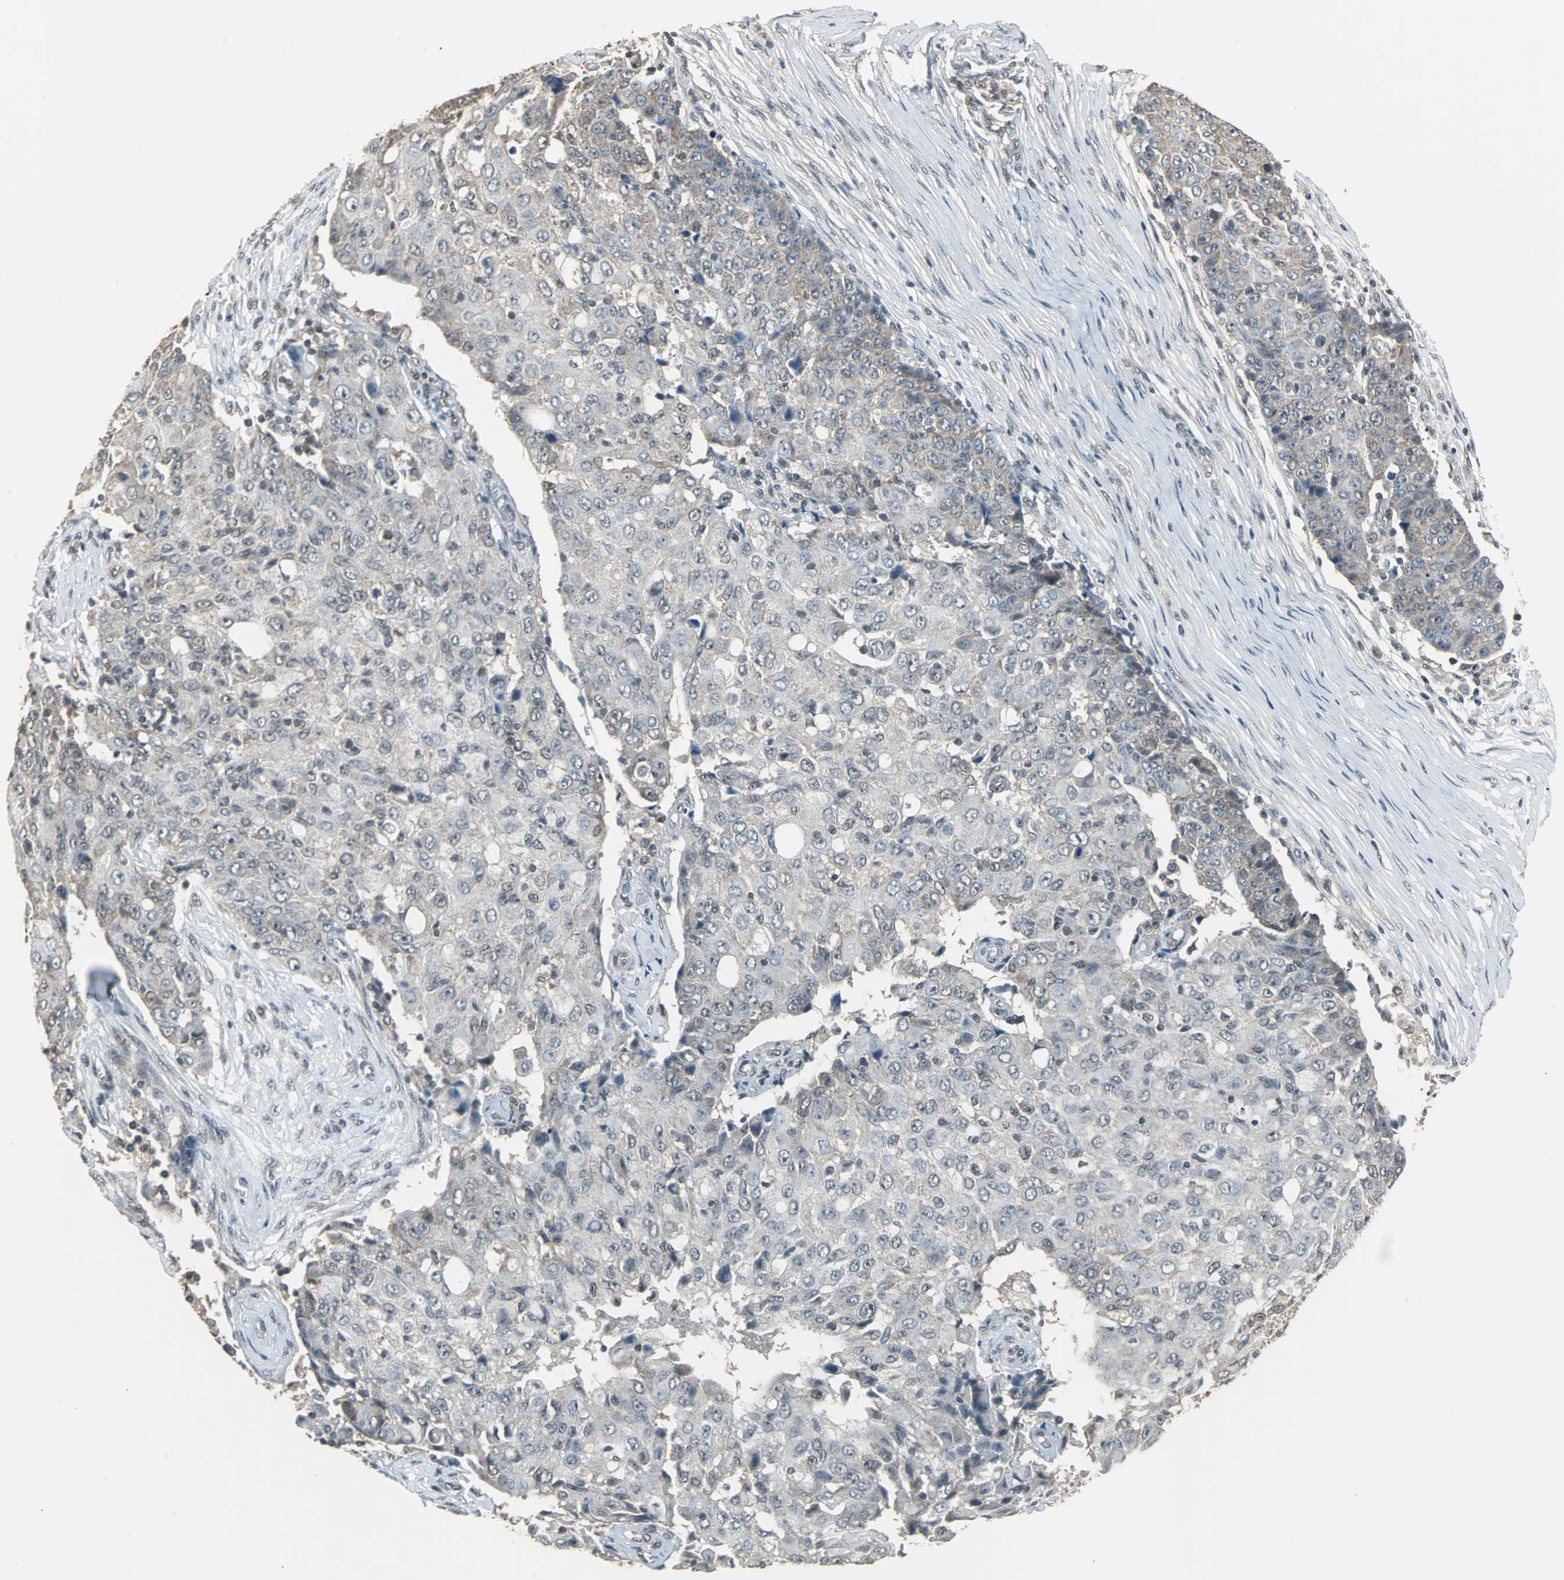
{"staining": {"intensity": "negative", "quantity": "none", "location": "none"}, "tissue": "ovarian cancer", "cell_type": "Tumor cells", "image_type": "cancer", "snomed": [{"axis": "morphology", "description": "Carcinoma, endometroid"}, {"axis": "topography", "description": "Ovary"}], "caption": "High power microscopy photomicrograph of an immunohistochemistry (IHC) micrograph of ovarian endometroid carcinoma, revealing no significant staining in tumor cells.", "gene": "ZHX2", "patient": {"sex": "female", "age": 42}}